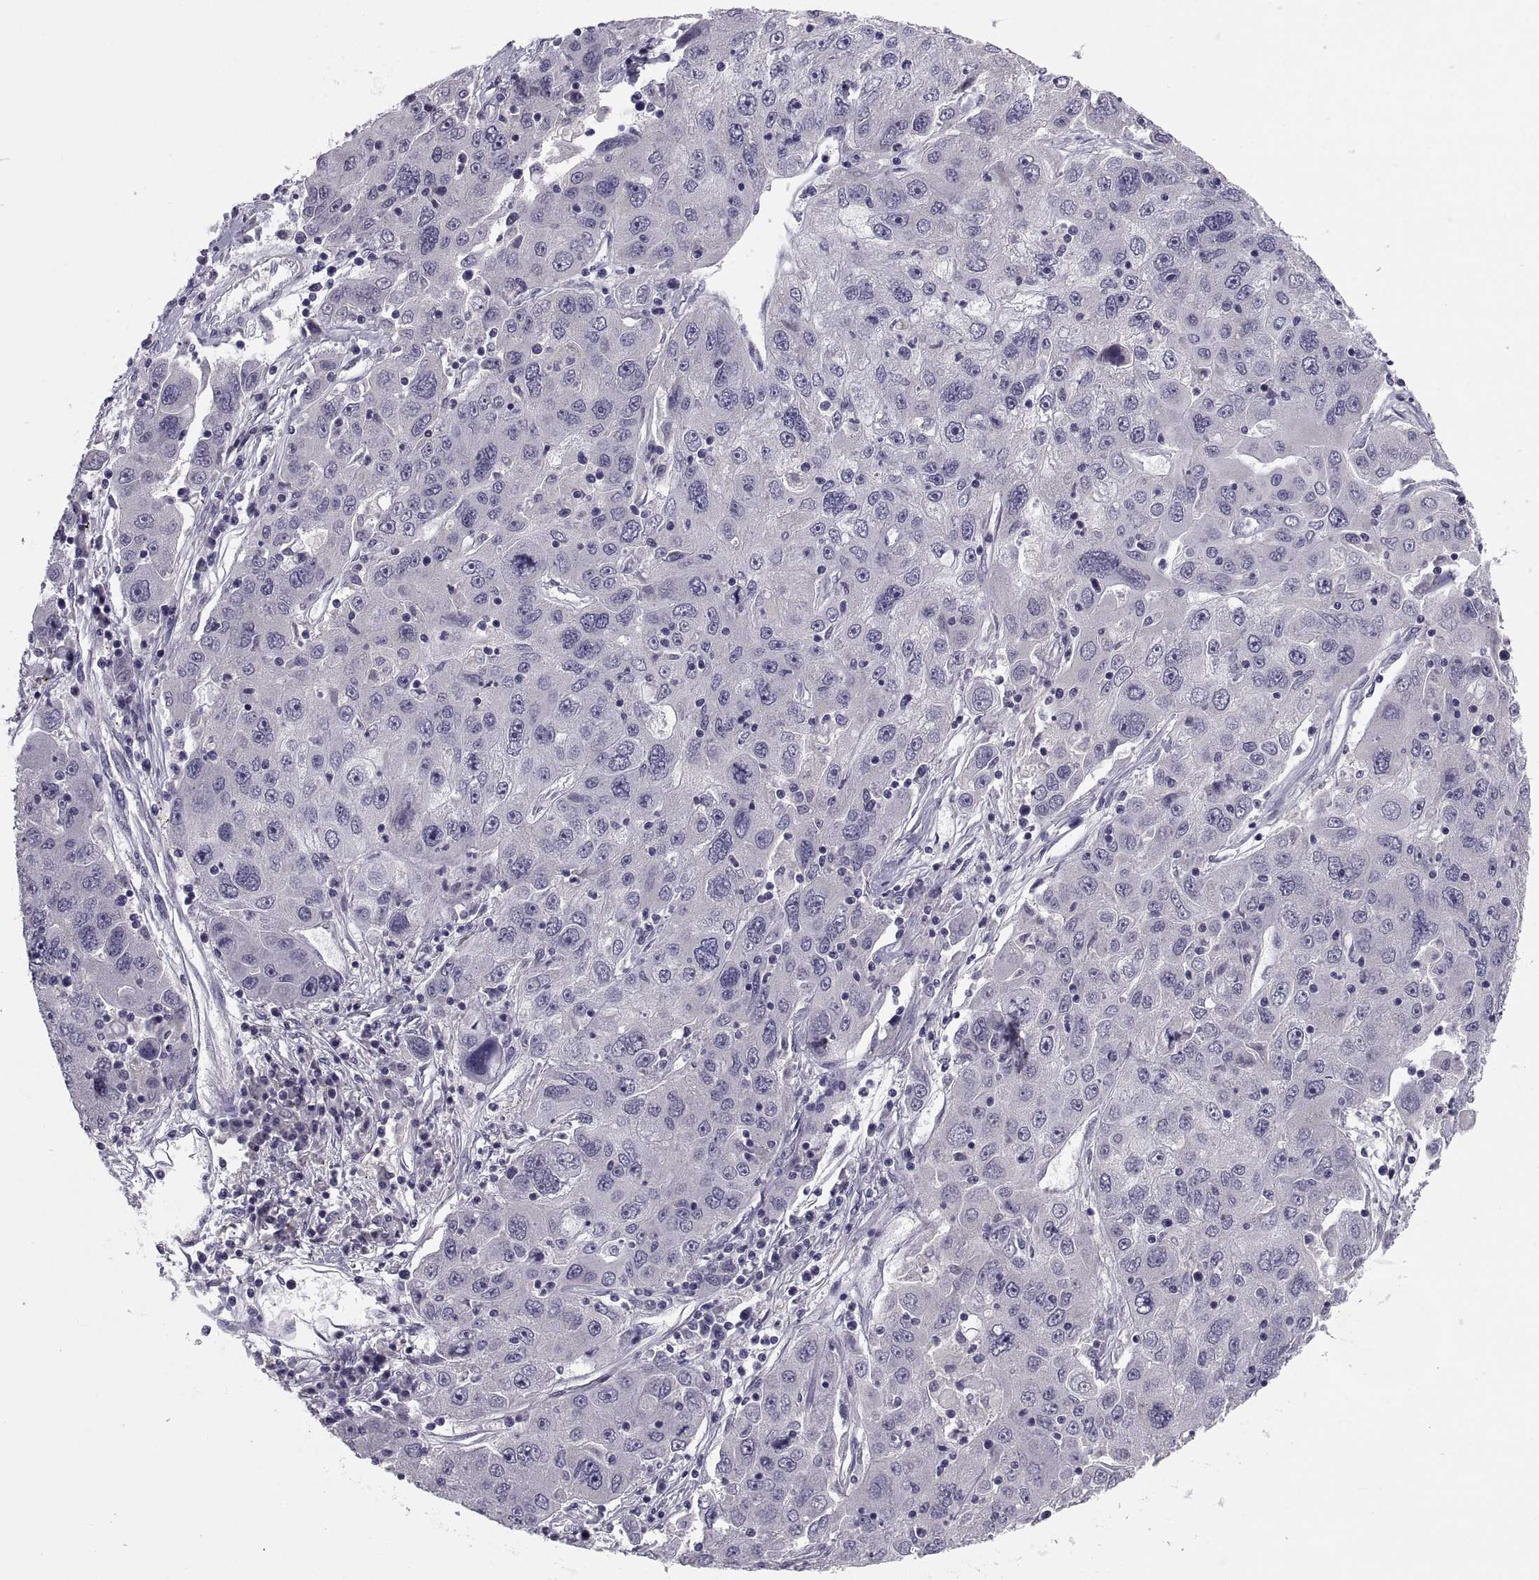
{"staining": {"intensity": "negative", "quantity": "none", "location": "none"}, "tissue": "stomach cancer", "cell_type": "Tumor cells", "image_type": "cancer", "snomed": [{"axis": "morphology", "description": "Adenocarcinoma, NOS"}, {"axis": "topography", "description": "Stomach"}], "caption": "IHC of stomach cancer displays no expression in tumor cells.", "gene": "PDZRN4", "patient": {"sex": "male", "age": 56}}